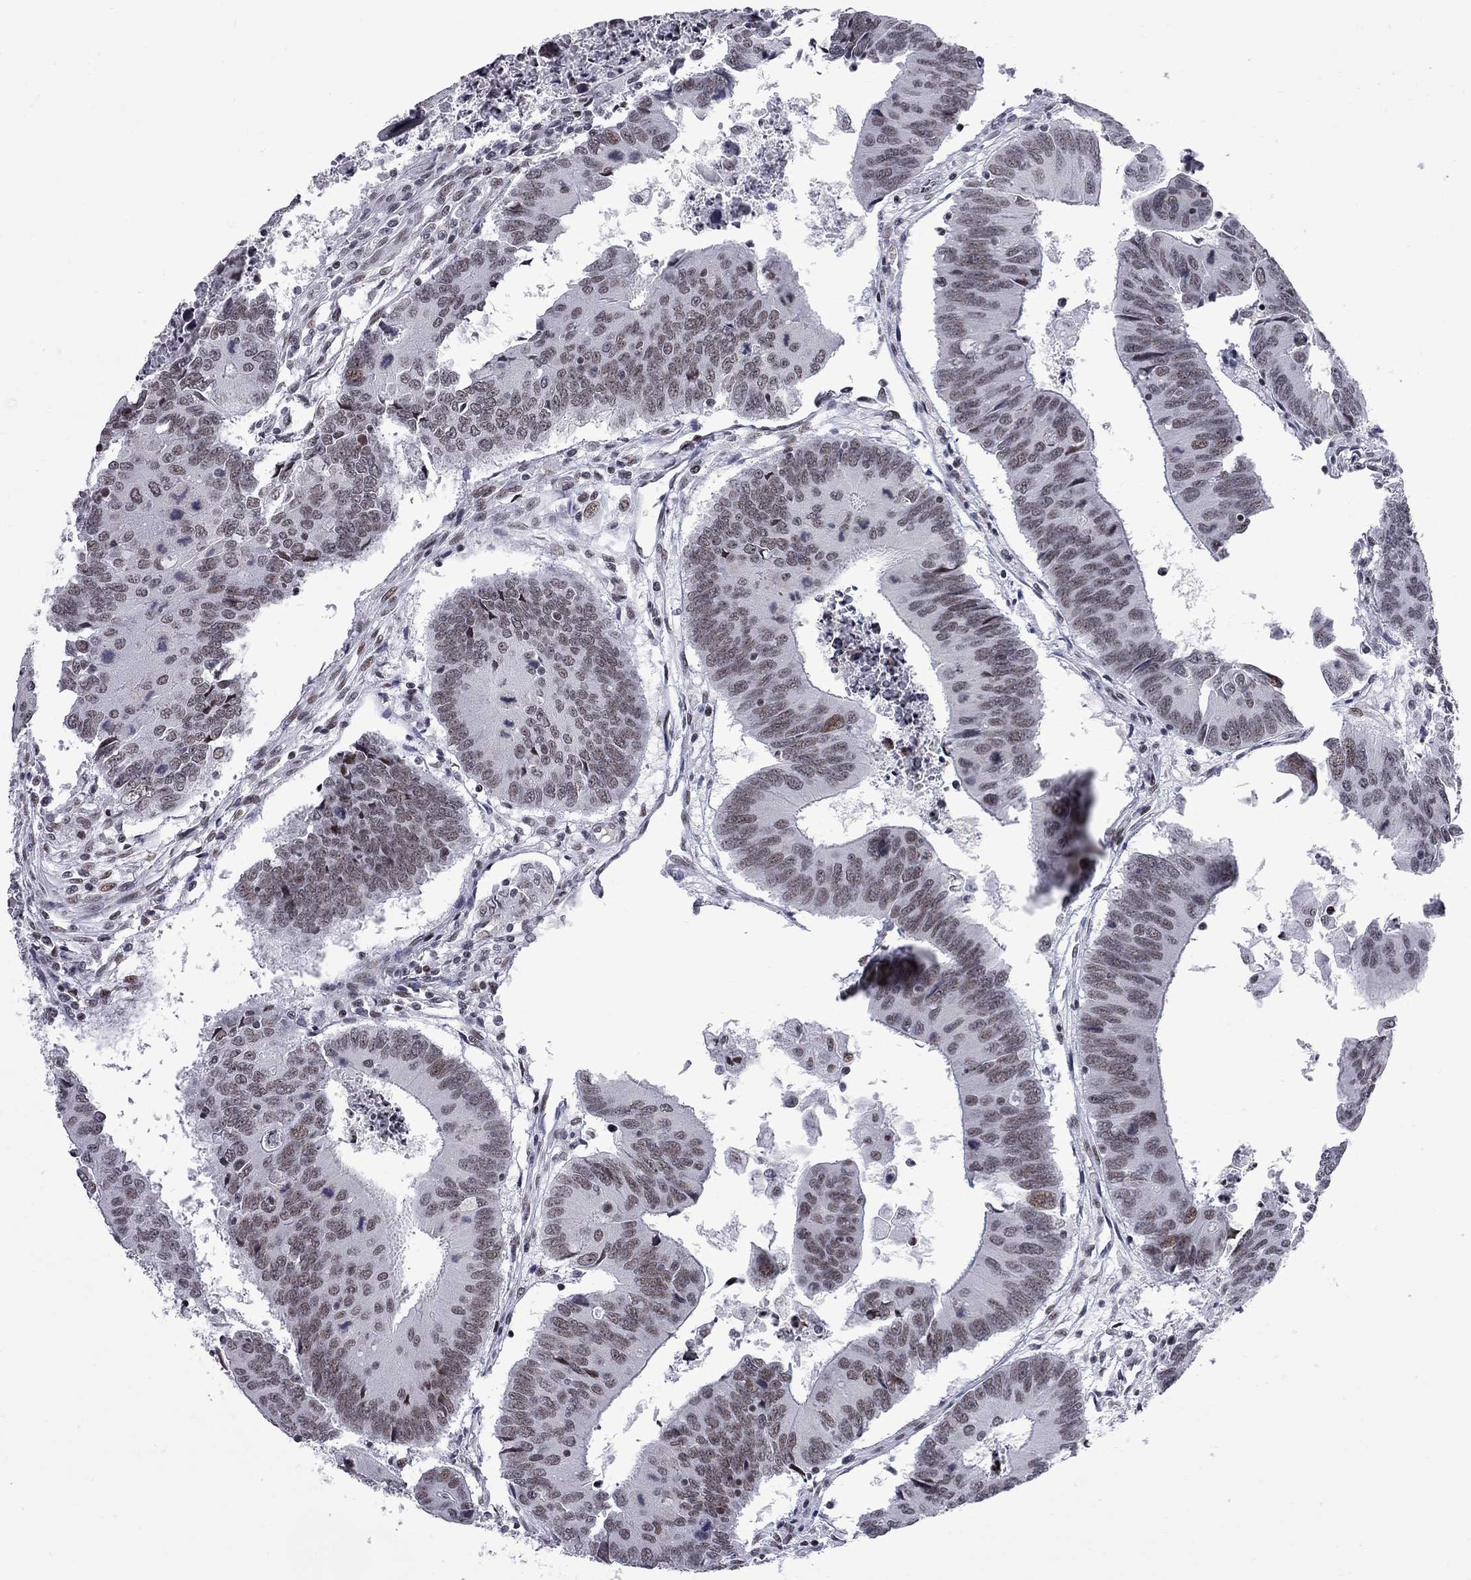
{"staining": {"intensity": "weak", "quantity": ">75%", "location": "nuclear"}, "tissue": "colorectal cancer", "cell_type": "Tumor cells", "image_type": "cancer", "snomed": [{"axis": "morphology", "description": "Adenocarcinoma, NOS"}, {"axis": "topography", "description": "Rectum"}], "caption": "A brown stain shows weak nuclear positivity of a protein in human colorectal cancer (adenocarcinoma) tumor cells.", "gene": "ZBTB47", "patient": {"sex": "male", "age": 67}}